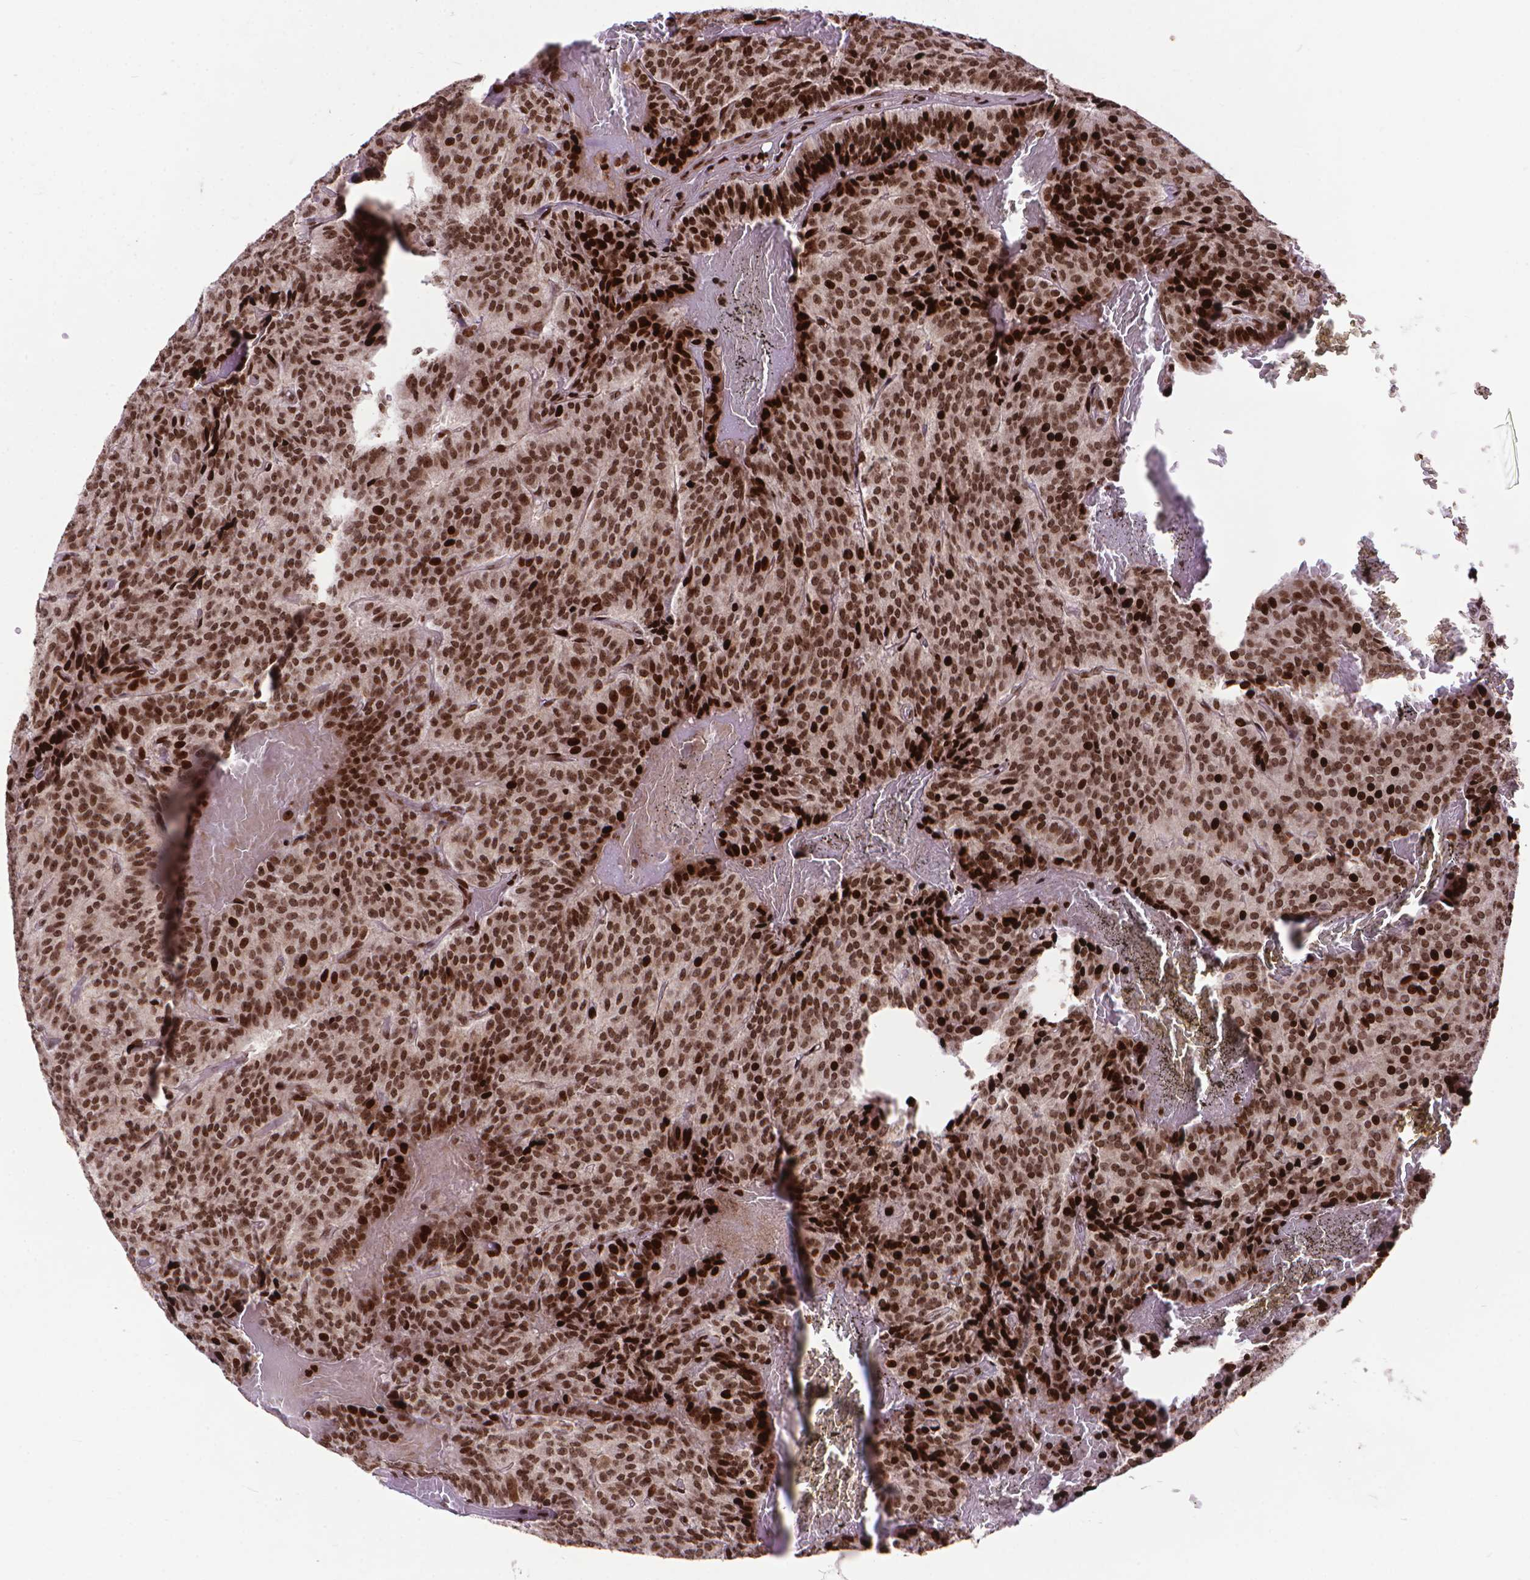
{"staining": {"intensity": "strong", "quantity": ">75%", "location": "nuclear"}, "tissue": "carcinoid", "cell_type": "Tumor cells", "image_type": "cancer", "snomed": [{"axis": "morphology", "description": "Carcinoid, malignant, NOS"}, {"axis": "topography", "description": "Lung"}], "caption": "Malignant carcinoid stained with DAB immunohistochemistry (IHC) reveals high levels of strong nuclear positivity in about >75% of tumor cells.", "gene": "AMER1", "patient": {"sex": "male", "age": 70}}